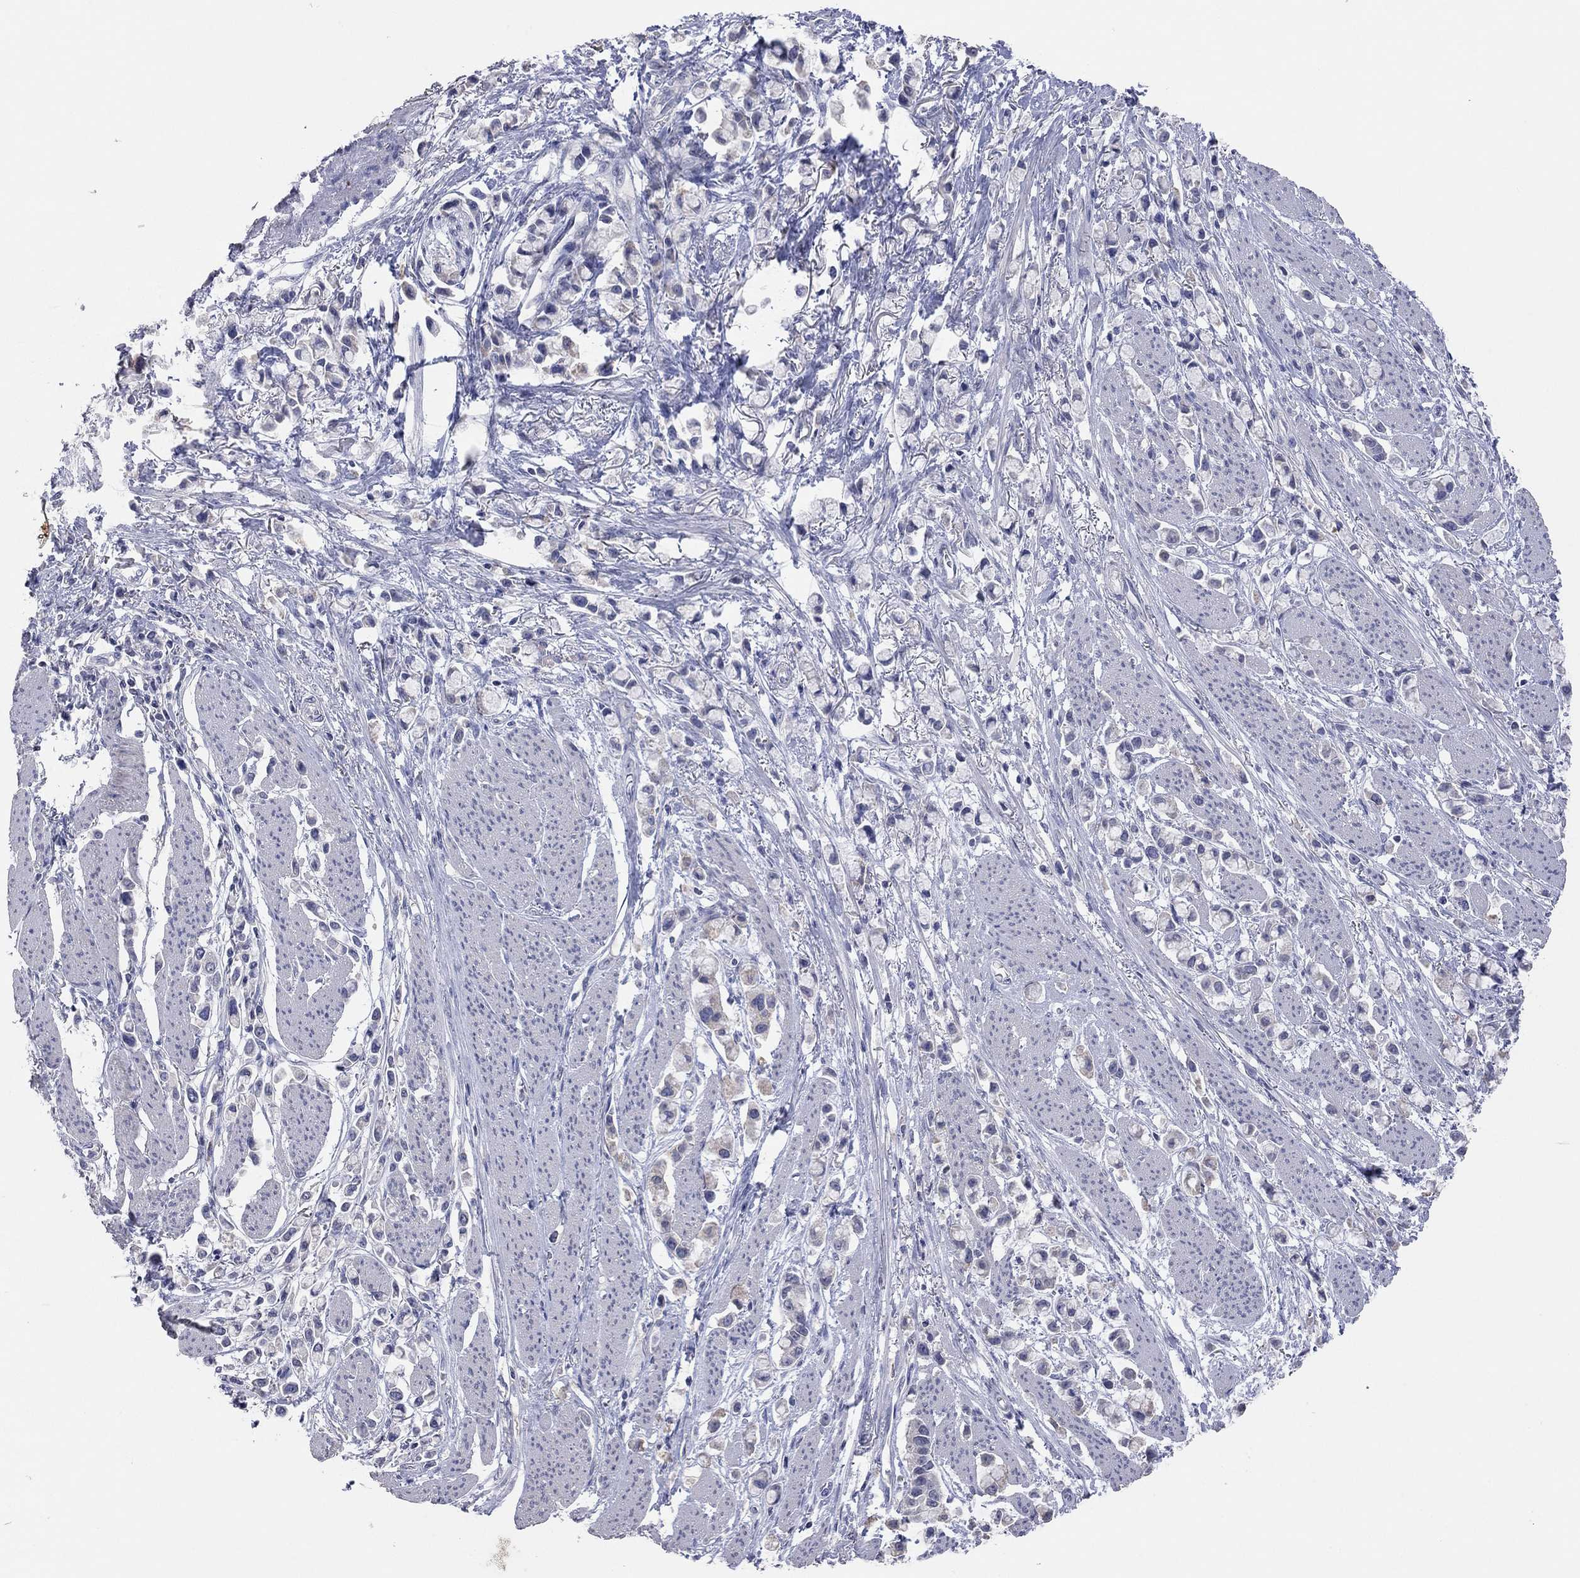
{"staining": {"intensity": "negative", "quantity": "none", "location": "none"}, "tissue": "stomach cancer", "cell_type": "Tumor cells", "image_type": "cancer", "snomed": [{"axis": "morphology", "description": "Adenocarcinoma, NOS"}, {"axis": "topography", "description": "Stomach"}], "caption": "IHC histopathology image of adenocarcinoma (stomach) stained for a protein (brown), which shows no expression in tumor cells.", "gene": "MMP13", "patient": {"sex": "female", "age": 81}}